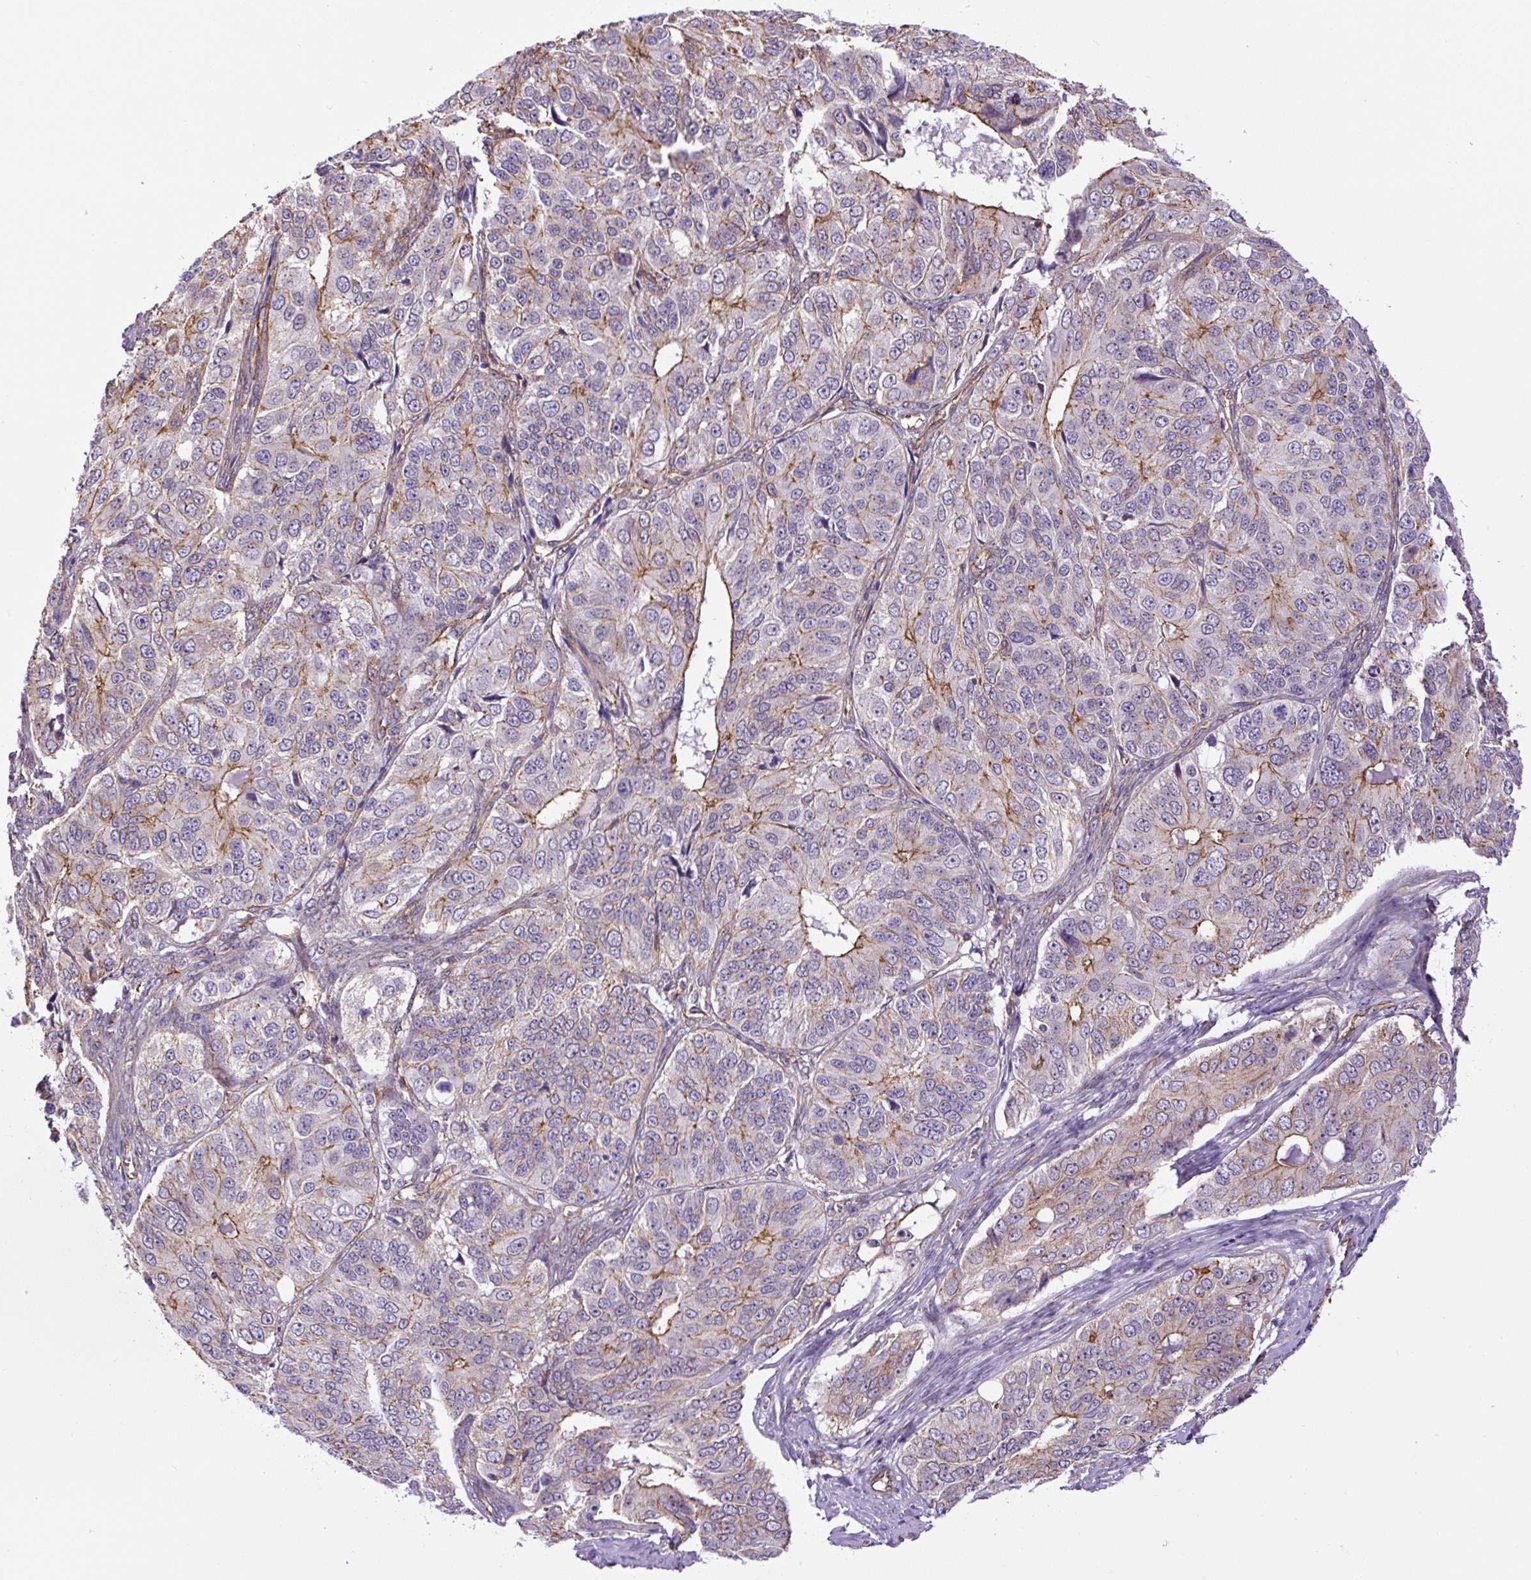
{"staining": {"intensity": "moderate", "quantity": "<25%", "location": "cytoplasmic/membranous"}, "tissue": "ovarian cancer", "cell_type": "Tumor cells", "image_type": "cancer", "snomed": [{"axis": "morphology", "description": "Carcinoma, endometroid"}, {"axis": "topography", "description": "Ovary"}], "caption": "There is low levels of moderate cytoplasmic/membranous positivity in tumor cells of ovarian cancer (endometroid carcinoma), as demonstrated by immunohistochemical staining (brown color).", "gene": "MYO5C", "patient": {"sex": "female", "age": 51}}